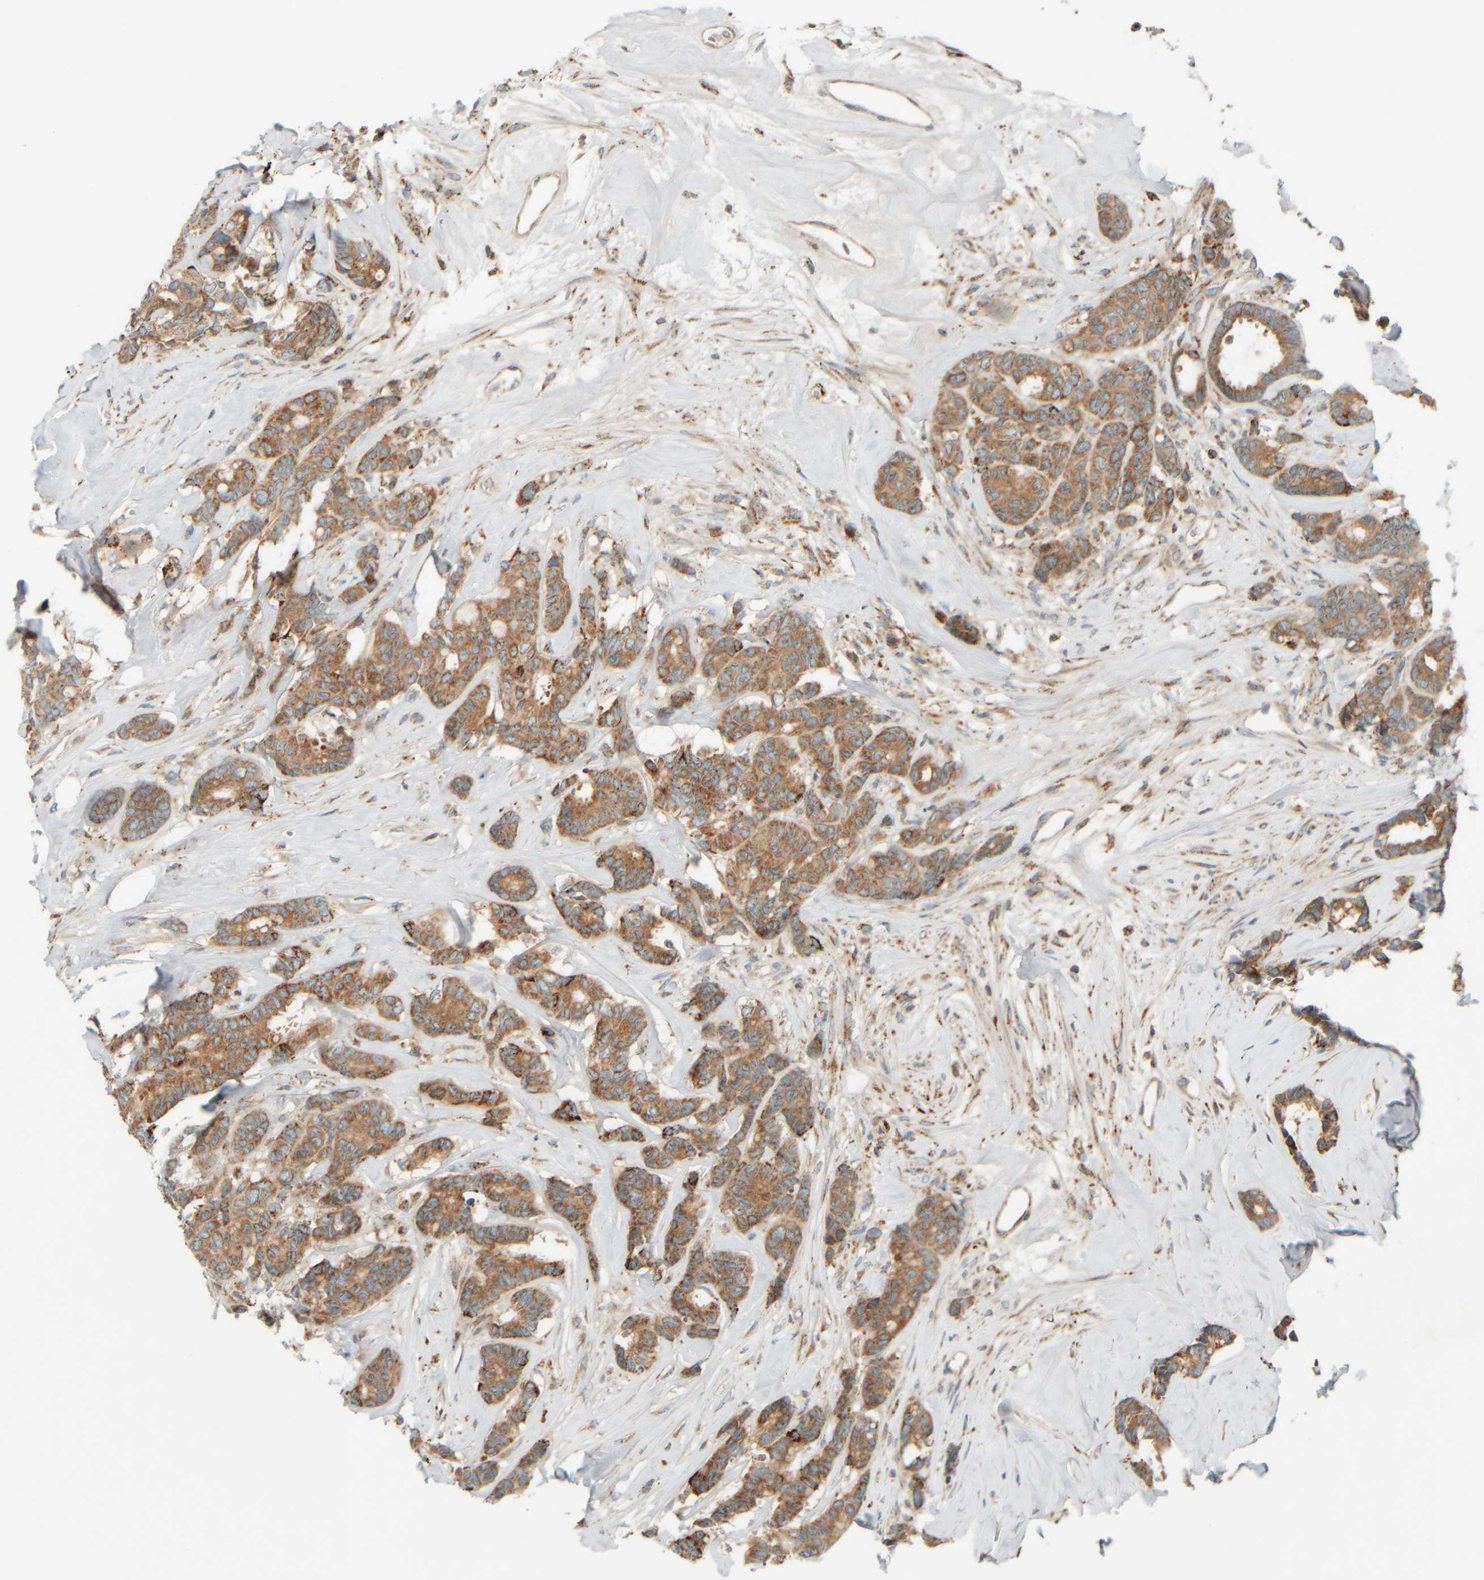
{"staining": {"intensity": "moderate", "quantity": ">75%", "location": "cytoplasmic/membranous"}, "tissue": "breast cancer", "cell_type": "Tumor cells", "image_type": "cancer", "snomed": [{"axis": "morphology", "description": "Duct carcinoma"}, {"axis": "topography", "description": "Breast"}], "caption": "Protein expression analysis of human breast cancer reveals moderate cytoplasmic/membranous expression in approximately >75% of tumor cells.", "gene": "SPAG5", "patient": {"sex": "female", "age": 87}}